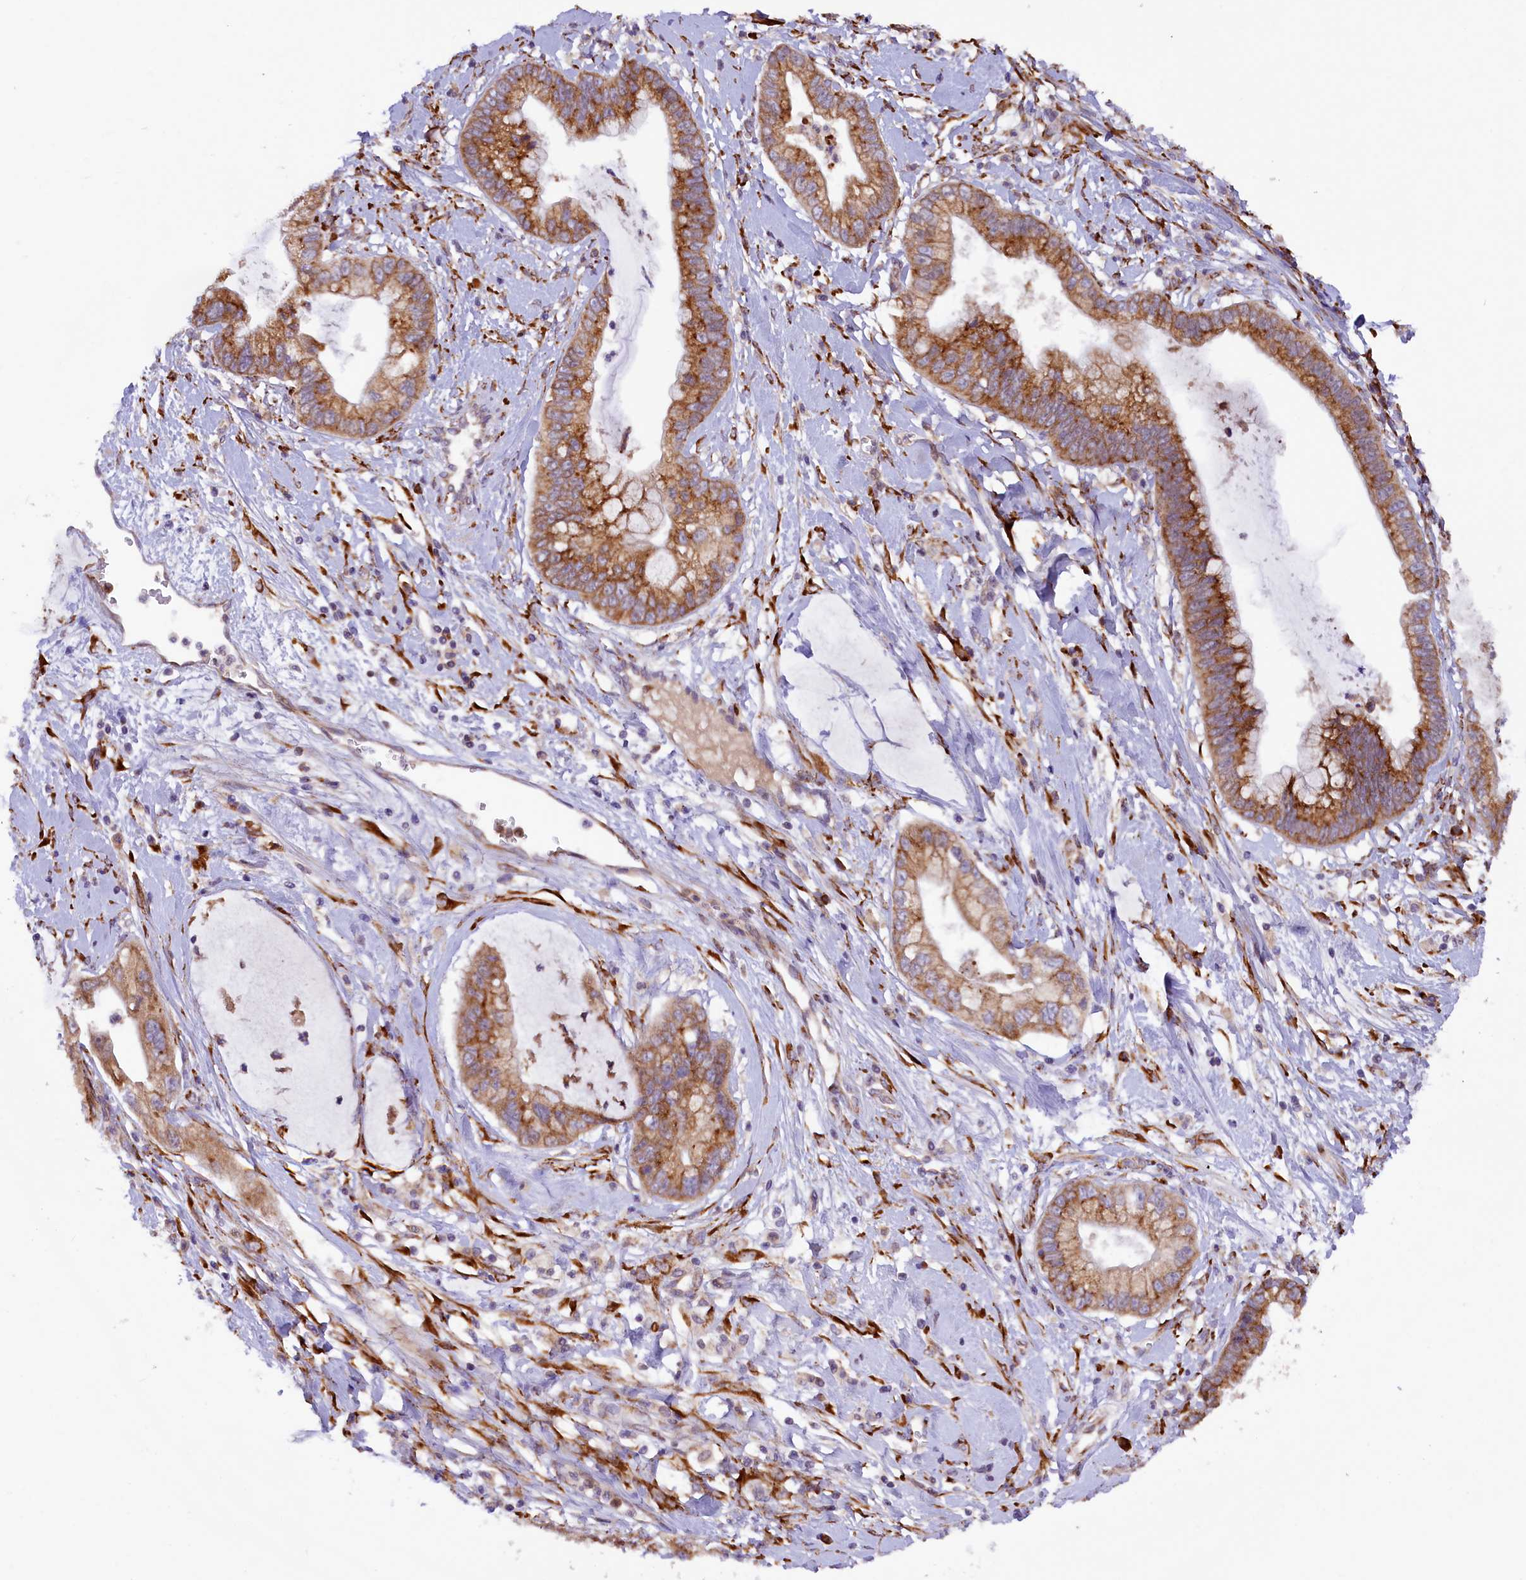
{"staining": {"intensity": "strong", "quantity": ">75%", "location": "cytoplasmic/membranous"}, "tissue": "cervical cancer", "cell_type": "Tumor cells", "image_type": "cancer", "snomed": [{"axis": "morphology", "description": "Adenocarcinoma, NOS"}, {"axis": "topography", "description": "Cervix"}], "caption": "An image showing strong cytoplasmic/membranous staining in about >75% of tumor cells in cervical adenocarcinoma, as visualized by brown immunohistochemical staining.", "gene": "SSC5D", "patient": {"sex": "female", "age": 44}}